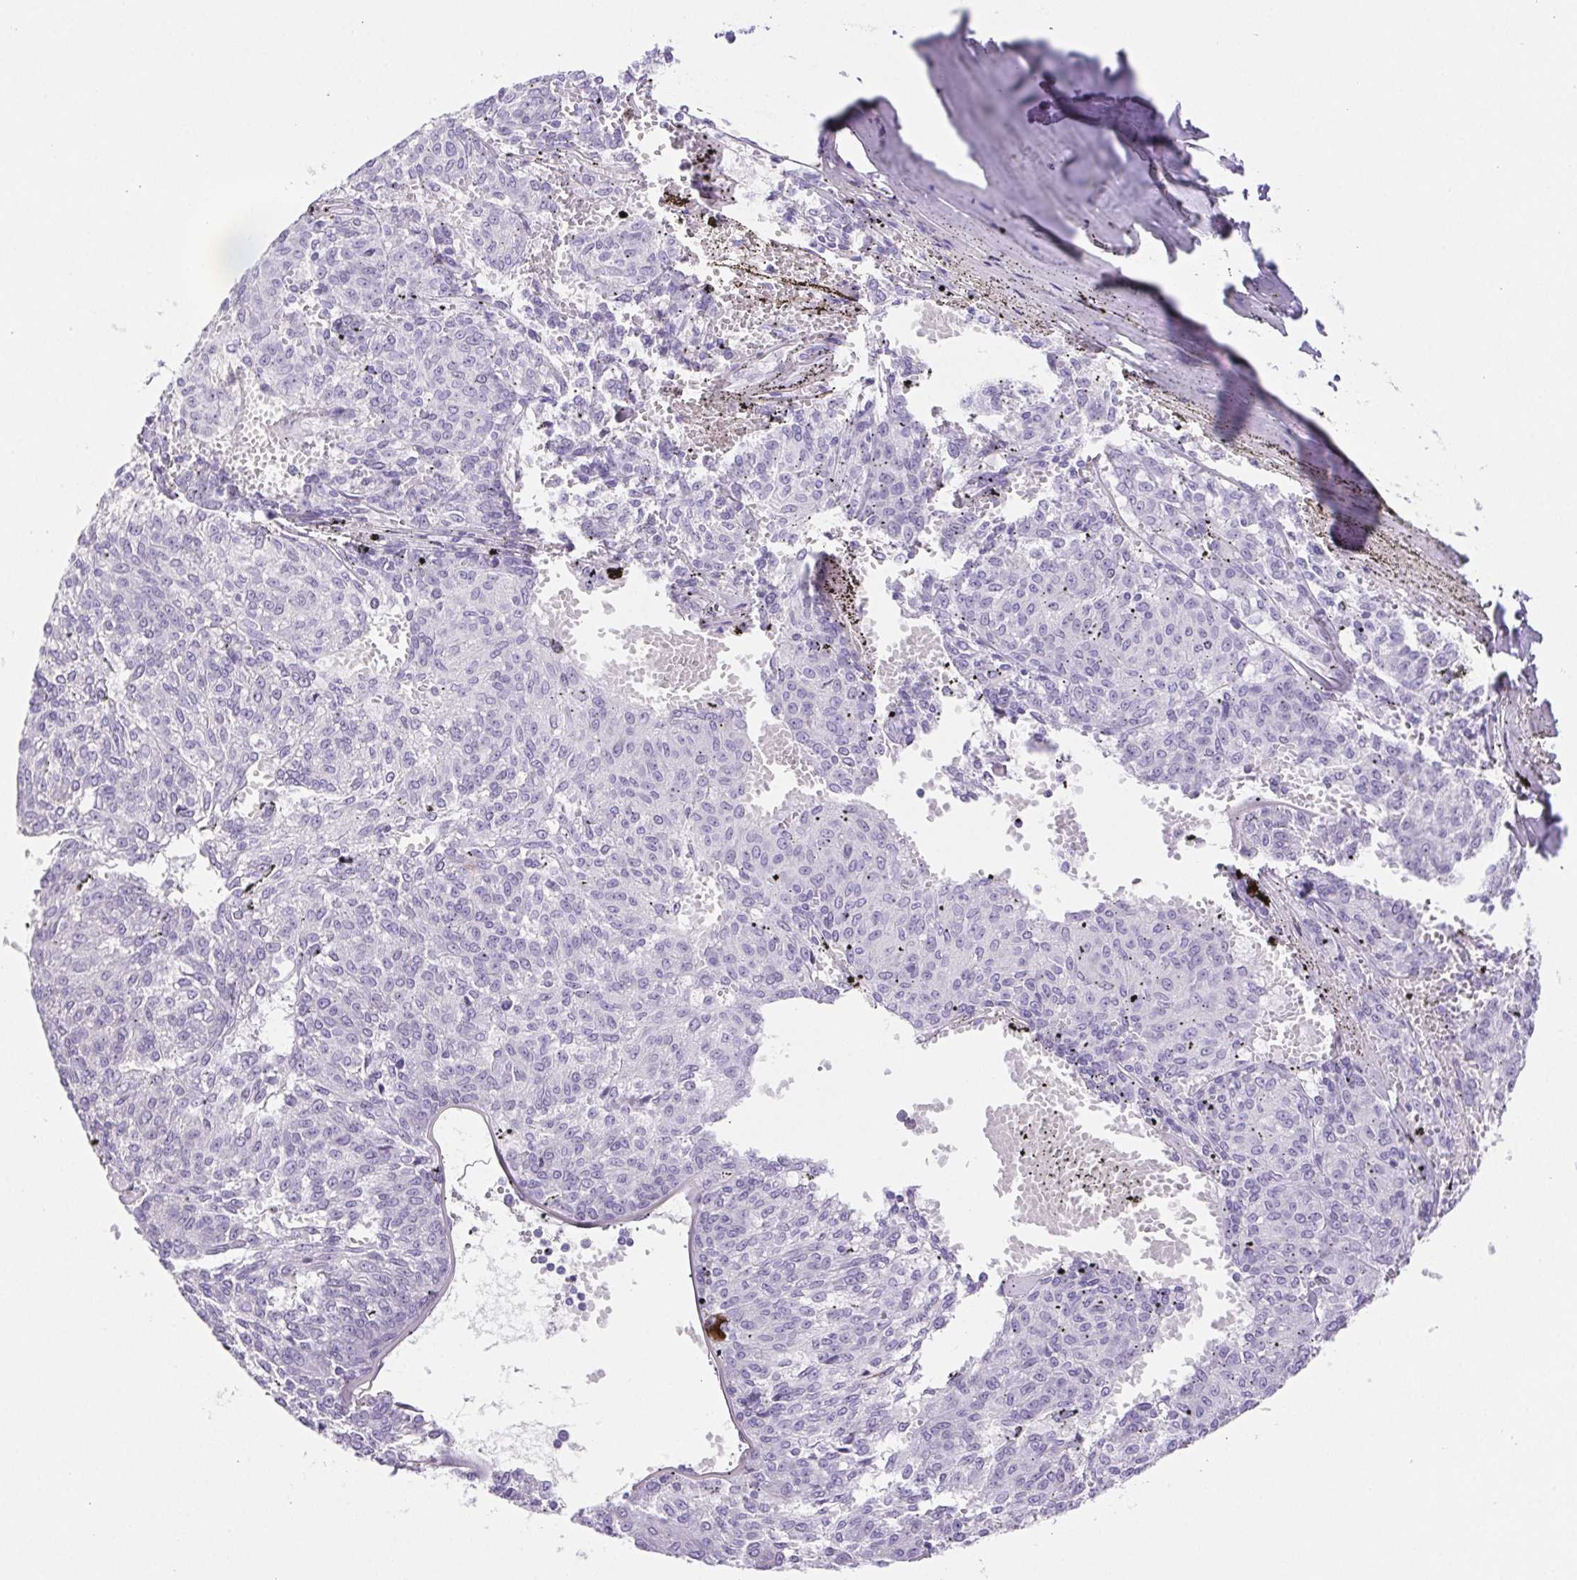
{"staining": {"intensity": "negative", "quantity": "none", "location": "none"}, "tissue": "melanoma", "cell_type": "Tumor cells", "image_type": "cancer", "snomed": [{"axis": "morphology", "description": "Malignant melanoma, NOS"}, {"axis": "topography", "description": "Skin"}], "caption": "Malignant melanoma was stained to show a protein in brown. There is no significant expression in tumor cells.", "gene": "PAPPA2", "patient": {"sex": "female", "age": 72}}